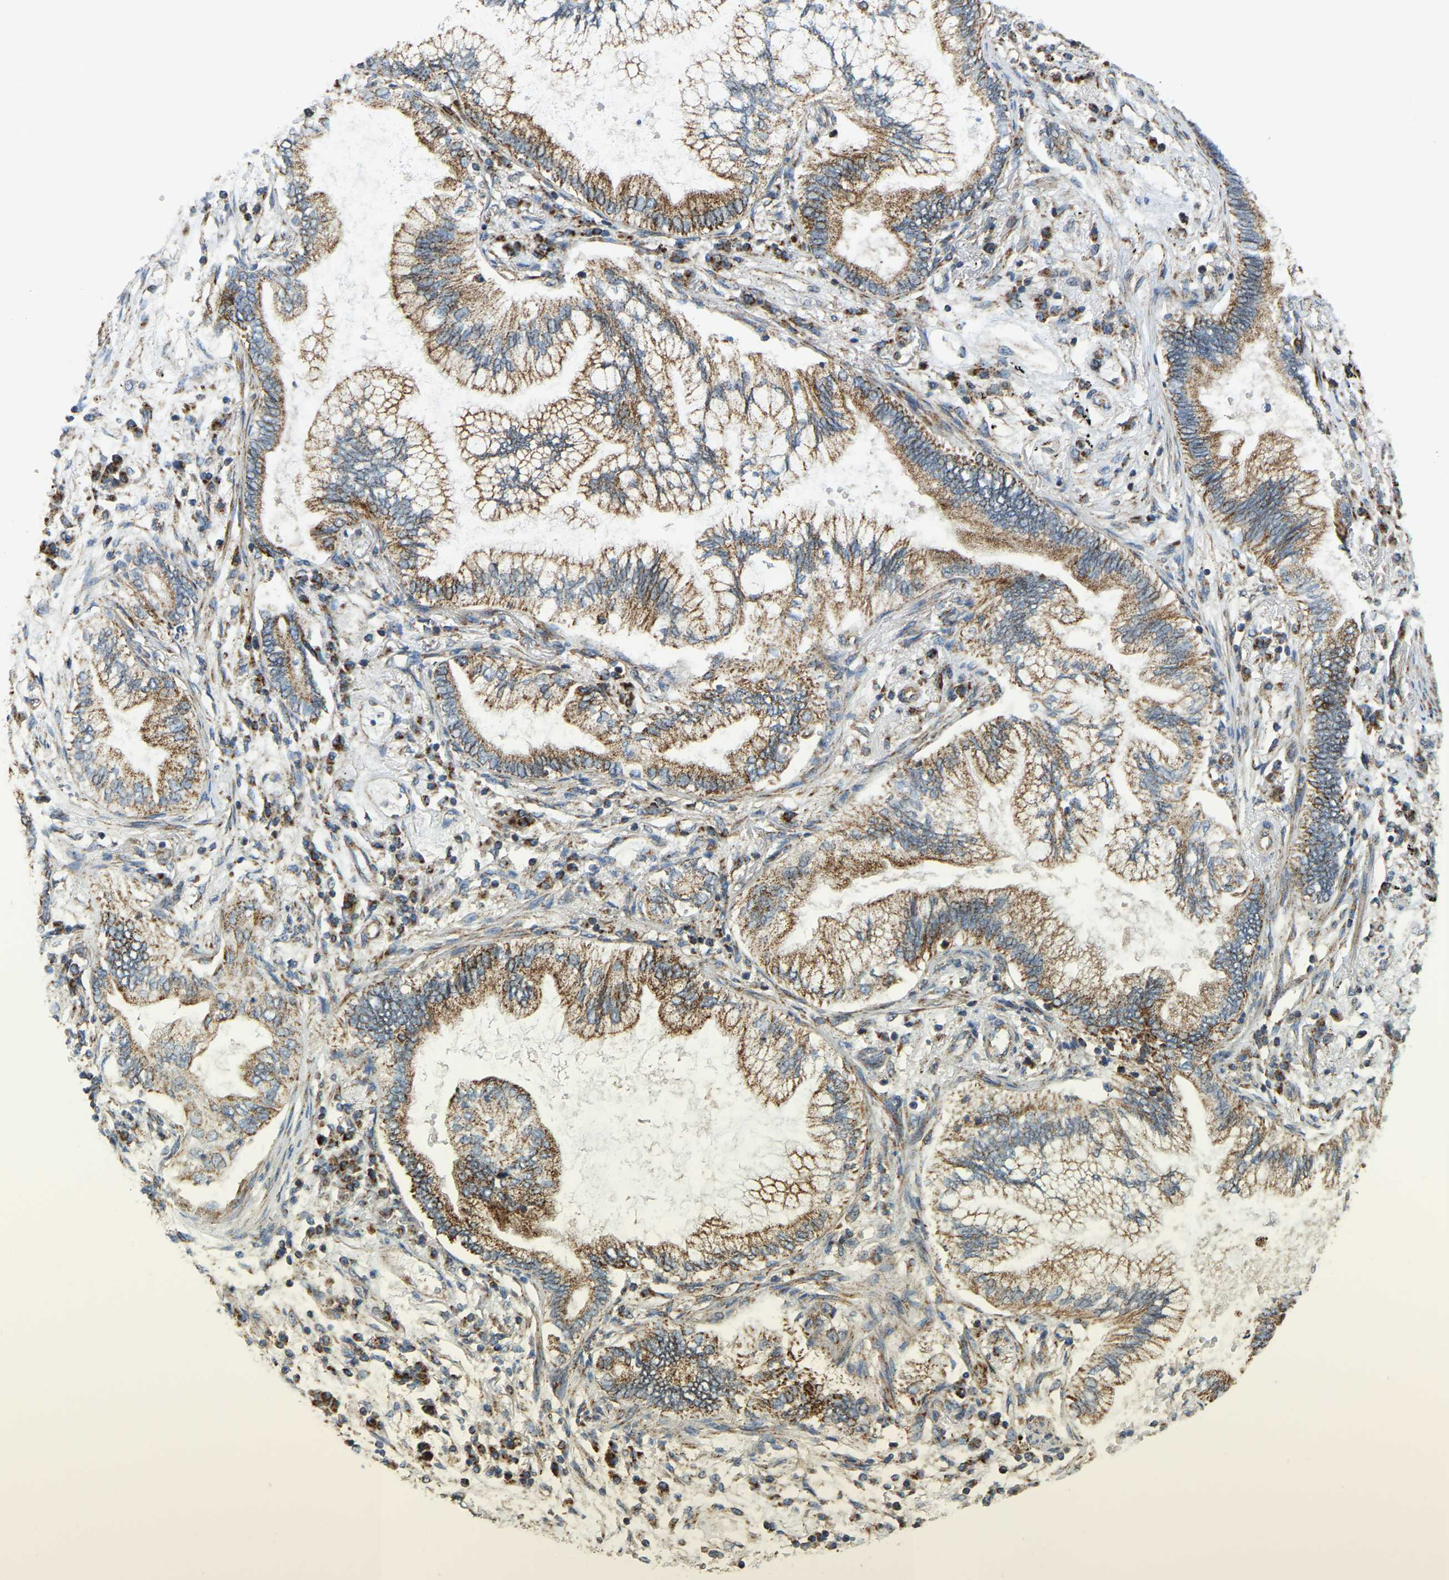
{"staining": {"intensity": "moderate", "quantity": ">75%", "location": "cytoplasmic/membranous"}, "tissue": "lung cancer", "cell_type": "Tumor cells", "image_type": "cancer", "snomed": [{"axis": "morphology", "description": "Normal tissue, NOS"}, {"axis": "morphology", "description": "Adenocarcinoma, NOS"}, {"axis": "topography", "description": "Bronchus"}, {"axis": "topography", "description": "Lung"}], "caption": "Moderate cytoplasmic/membranous positivity is seen in approximately >75% of tumor cells in lung cancer (adenocarcinoma).", "gene": "PSMD7", "patient": {"sex": "female", "age": 70}}